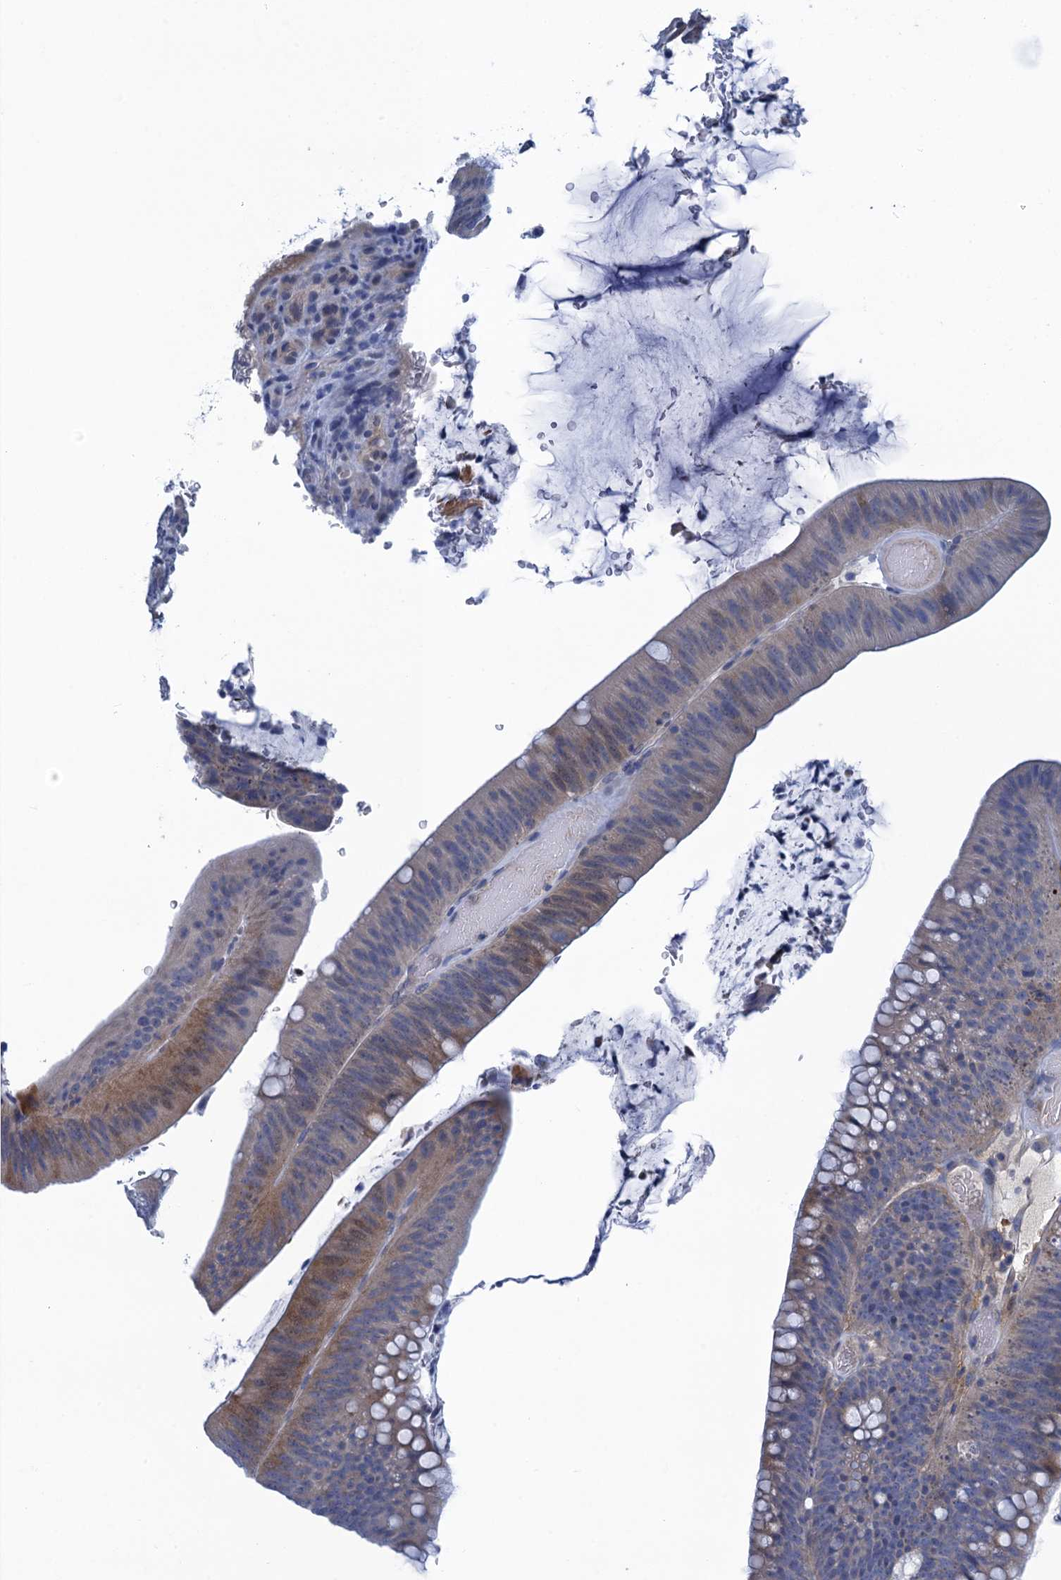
{"staining": {"intensity": "weak", "quantity": "25%-75%", "location": "cytoplasmic/membranous"}, "tissue": "colorectal cancer", "cell_type": "Tumor cells", "image_type": "cancer", "snomed": [{"axis": "morphology", "description": "Normal tissue, NOS"}, {"axis": "topography", "description": "Colon"}], "caption": "Weak cytoplasmic/membranous staining for a protein is identified in about 25%-75% of tumor cells of colorectal cancer using IHC.", "gene": "SCEL", "patient": {"sex": "female", "age": 82}}